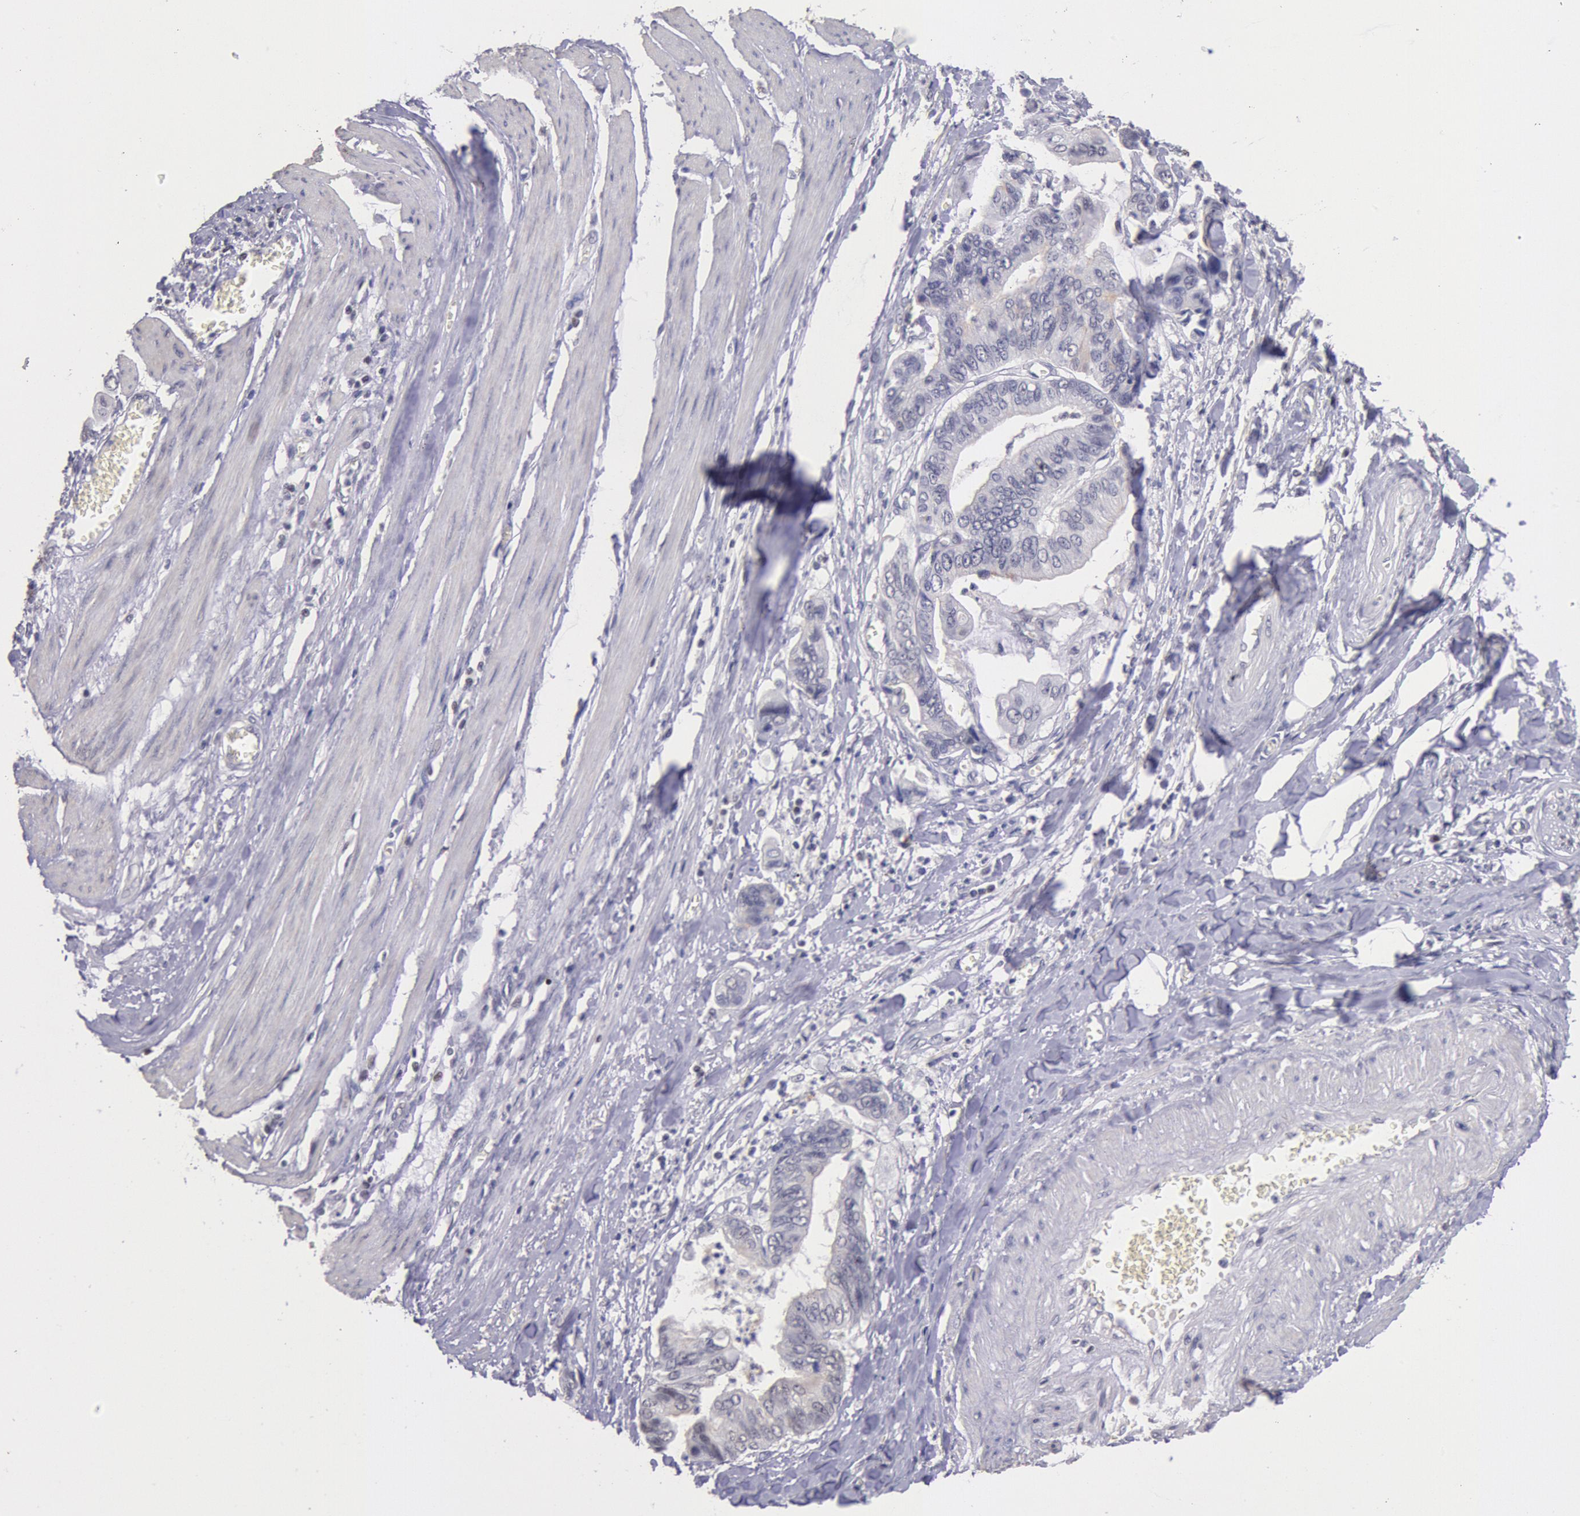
{"staining": {"intensity": "weak", "quantity": "<25%", "location": "cytoplasmic/membranous"}, "tissue": "stomach cancer", "cell_type": "Tumor cells", "image_type": "cancer", "snomed": [{"axis": "morphology", "description": "Adenocarcinoma, NOS"}, {"axis": "topography", "description": "Stomach, upper"}], "caption": "Photomicrograph shows no significant protein positivity in tumor cells of adenocarcinoma (stomach). (DAB (3,3'-diaminobenzidine) IHC with hematoxylin counter stain).", "gene": "MYH7", "patient": {"sex": "male", "age": 80}}